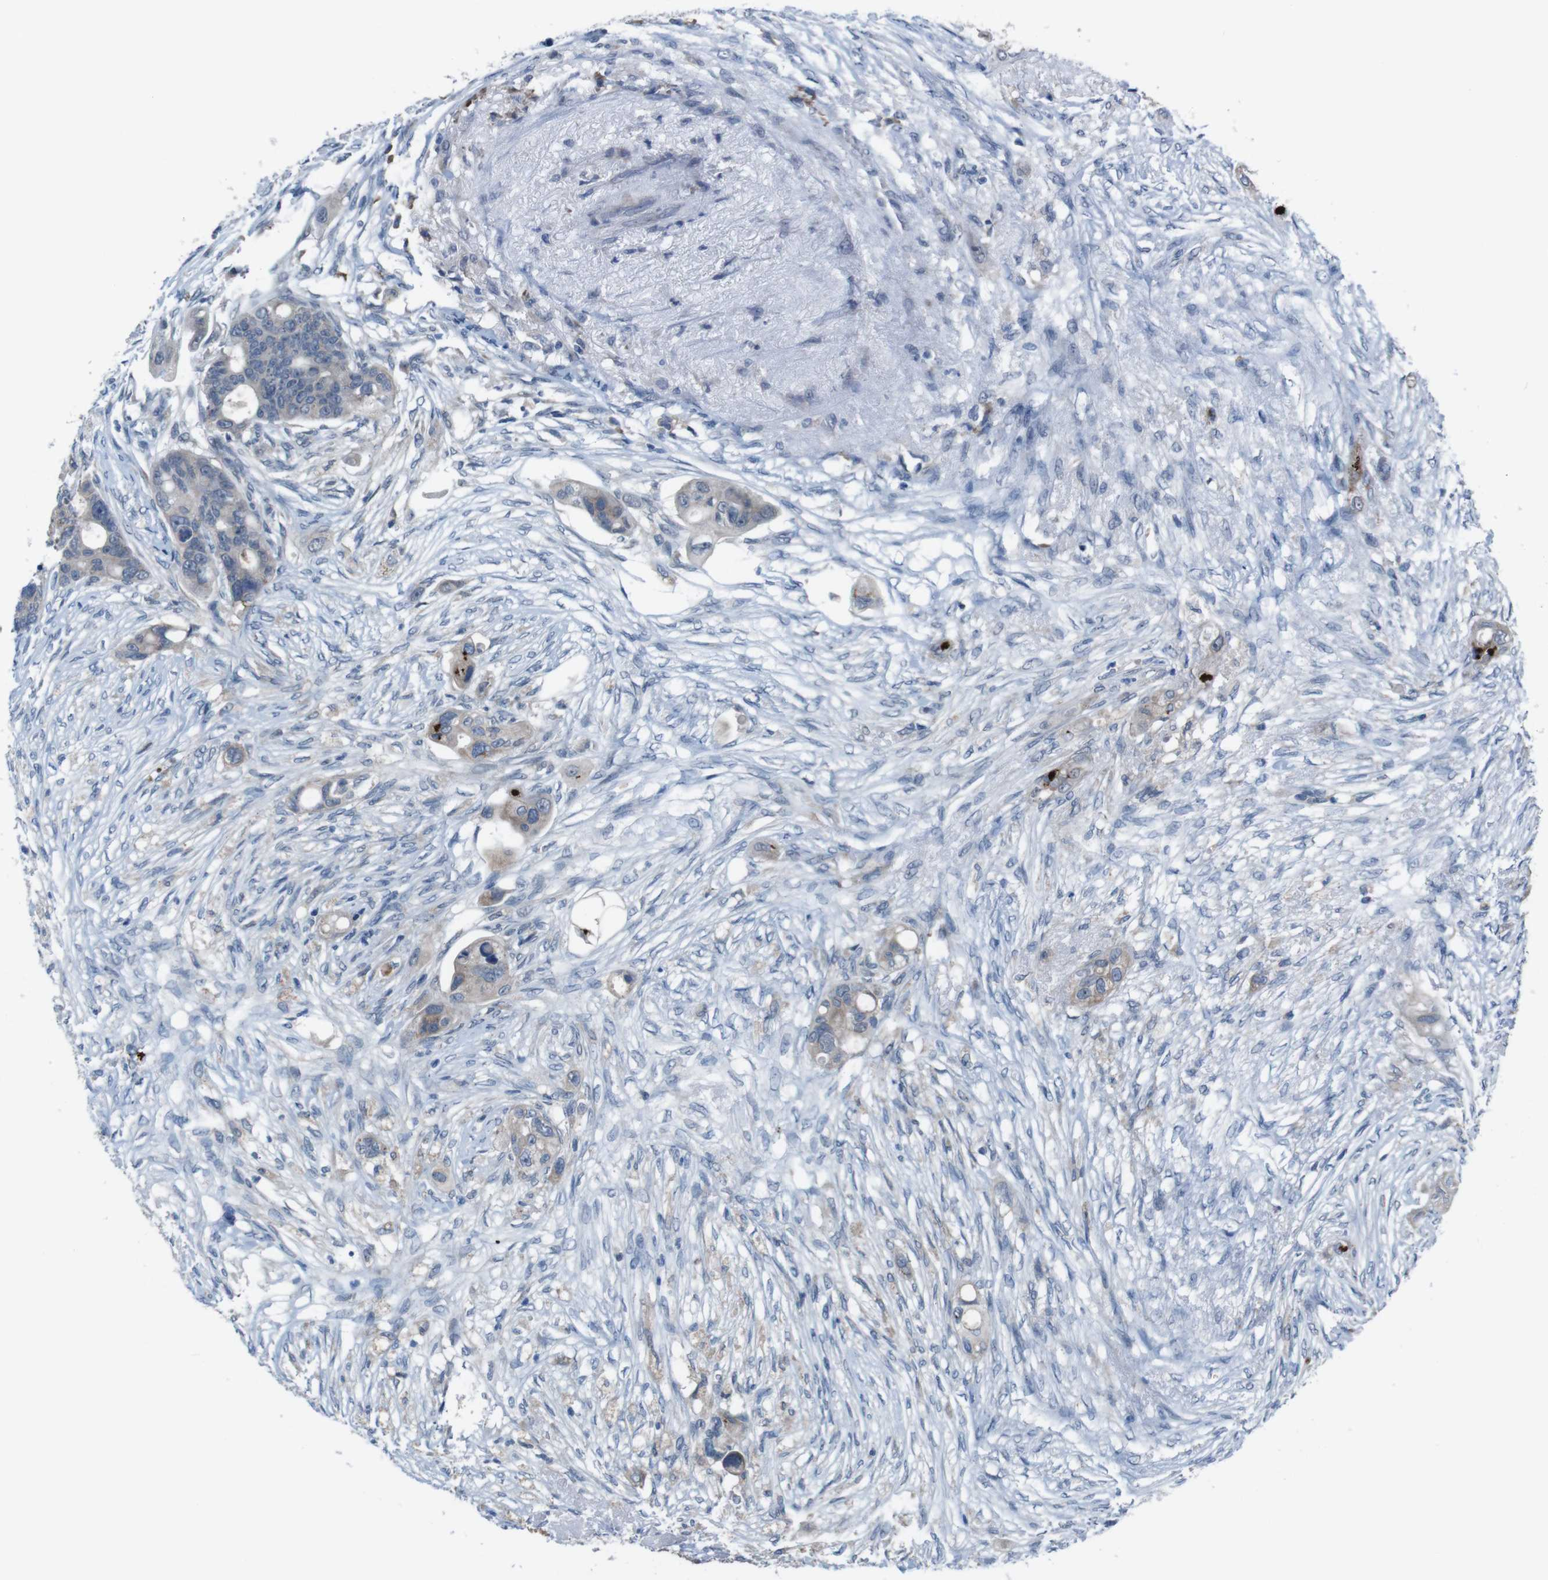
{"staining": {"intensity": "weak", "quantity": "<25%", "location": "cytoplasmic/membranous"}, "tissue": "colorectal cancer", "cell_type": "Tumor cells", "image_type": "cancer", "snomed": [{"axis": "morphology", "description": "Adenocarcinoma, NOS"}, {"axis": "topography", "description": "Colon"}], "caption": "DAB immunohistochemical staining of human colorectal cancer shows no significant positivity in tumor cells.", "gene": "CDH22", "patient": {"sex": "female", "age": 57}}